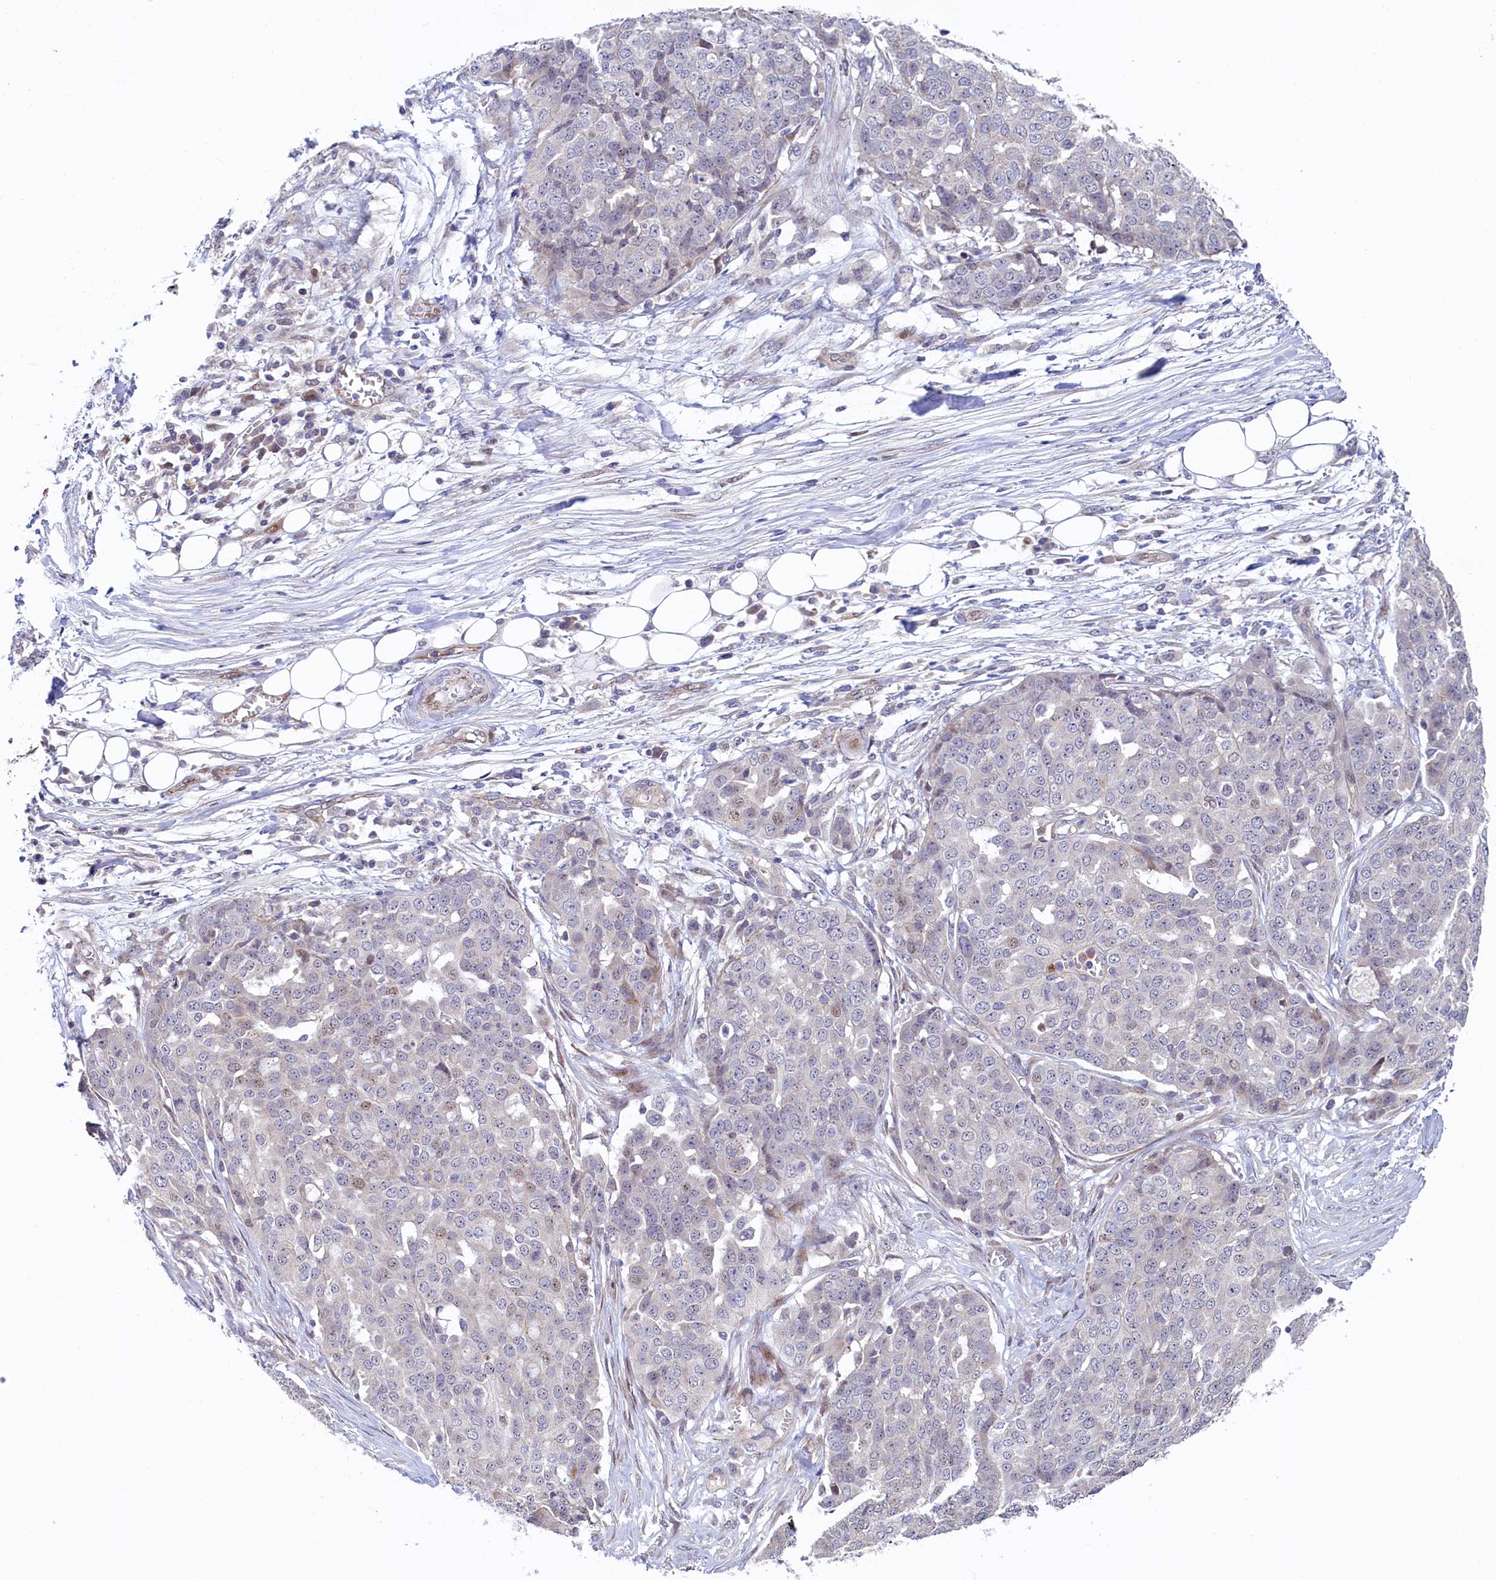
{"staining": {"intensity": "weak", "quantity": "<25%", "location": "nuclear"}, "tissue": "ovarian cancer", "cell_type": "Tumor cells", "image_type": "cancer", "snomed": [{"axis": "morphology", "description": "Cystadenocarcinoma, serous, NOS"}, {"axis": "topography", "description": "Soft tissue"}, {"axis": "topography", "description": "Ovary"}], "caption": "This is an immunohistochemistry (IHC) photomicrograph of human ovarian cancer. There is no expression in tumor cells.", "gene": "PIK3C3", "patient": {"sex": "female", "age": 57}}